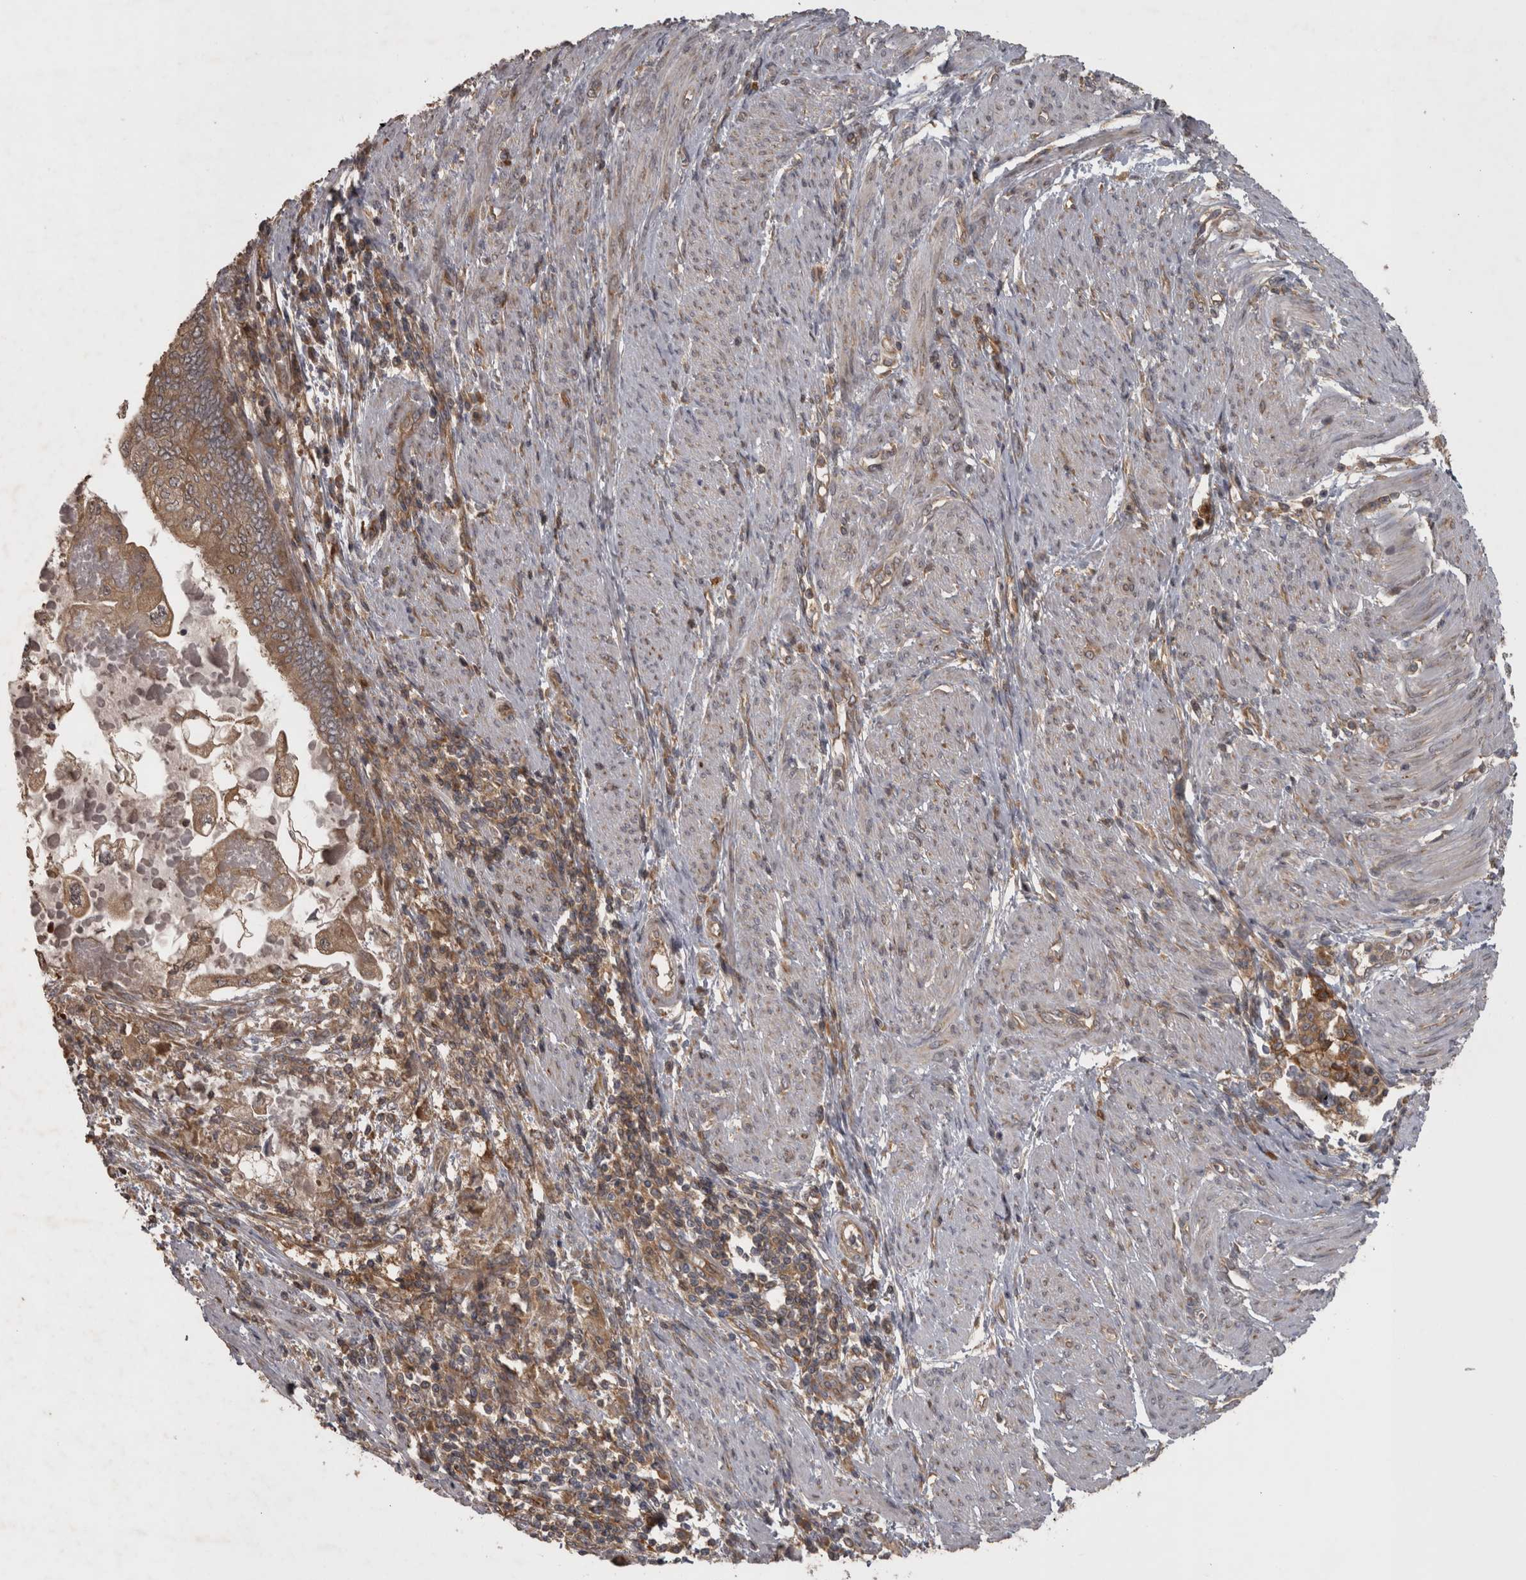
{"staining": {"intensity": "moderate", "quantity": ">75%", "location": "cytoplasmic/membranous"}, "tissue": "endometrial cancer", "cell_type": "Tumor cells", "image_type": "cancer", "snomed": [{"axis": "morphology", "description": "Adenocarcinoma, NOS"}, {"axis": "topography", "description": "Uterus"}, {"axis": "topography", "description": "Endometrium"}], "caption": "Immunohistochemical staining of human endometrial cancer exhibits medium levels of moderate cytoplasmic/membranous protein expression in approximately >75% of tumor cells.", "gene": "MICU3", "patient": {"sex": "female", "age": 70}}